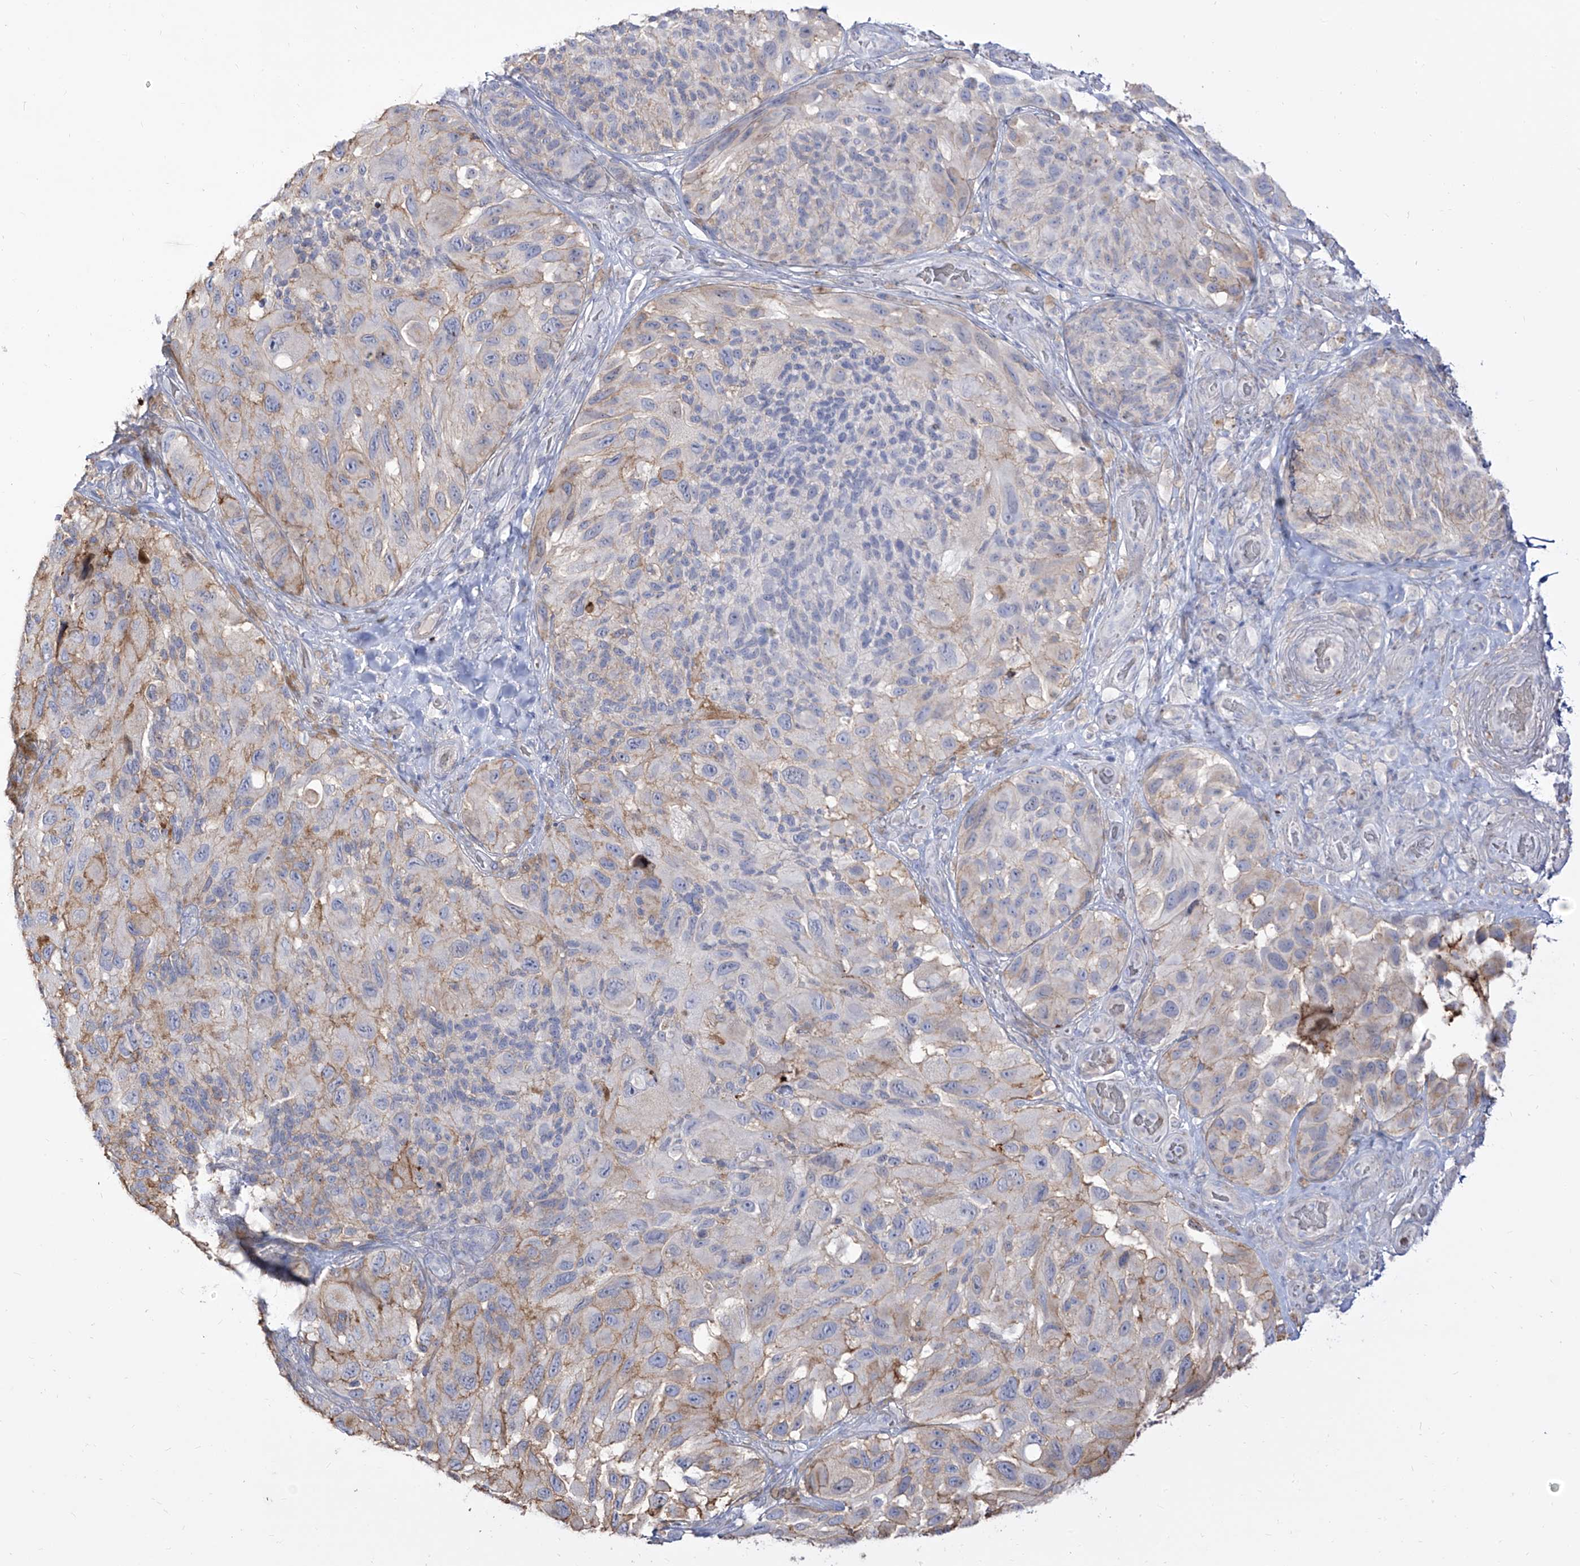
{"staining": {"intensity": "moderate", "quantity": "<25%", "location": "cytoplasmic/membranous"}, "tissue": "melanoma", "cell_type": "Tumor cells", "image_type": "cancer", "snomed": [{"axis": "morphology", "description": "Malignant melanoma, NOS"}, {"axis": "topography", "description": "Skin"}], "caption": "Immunohistochemistry (IHC) staining of melanoma, which reveals low levels of moderate cytoplasmic/membranous staining in about <25% of tumor cells indicating moderate cytoplasmic/membranous protein expression. The staining was performed using DAB (brown) for protein detection and nuclei were counterstained in hematoxylin (blue).", "gene": "ZGRF1", "patient": {"sex": "female", "age": 73}}